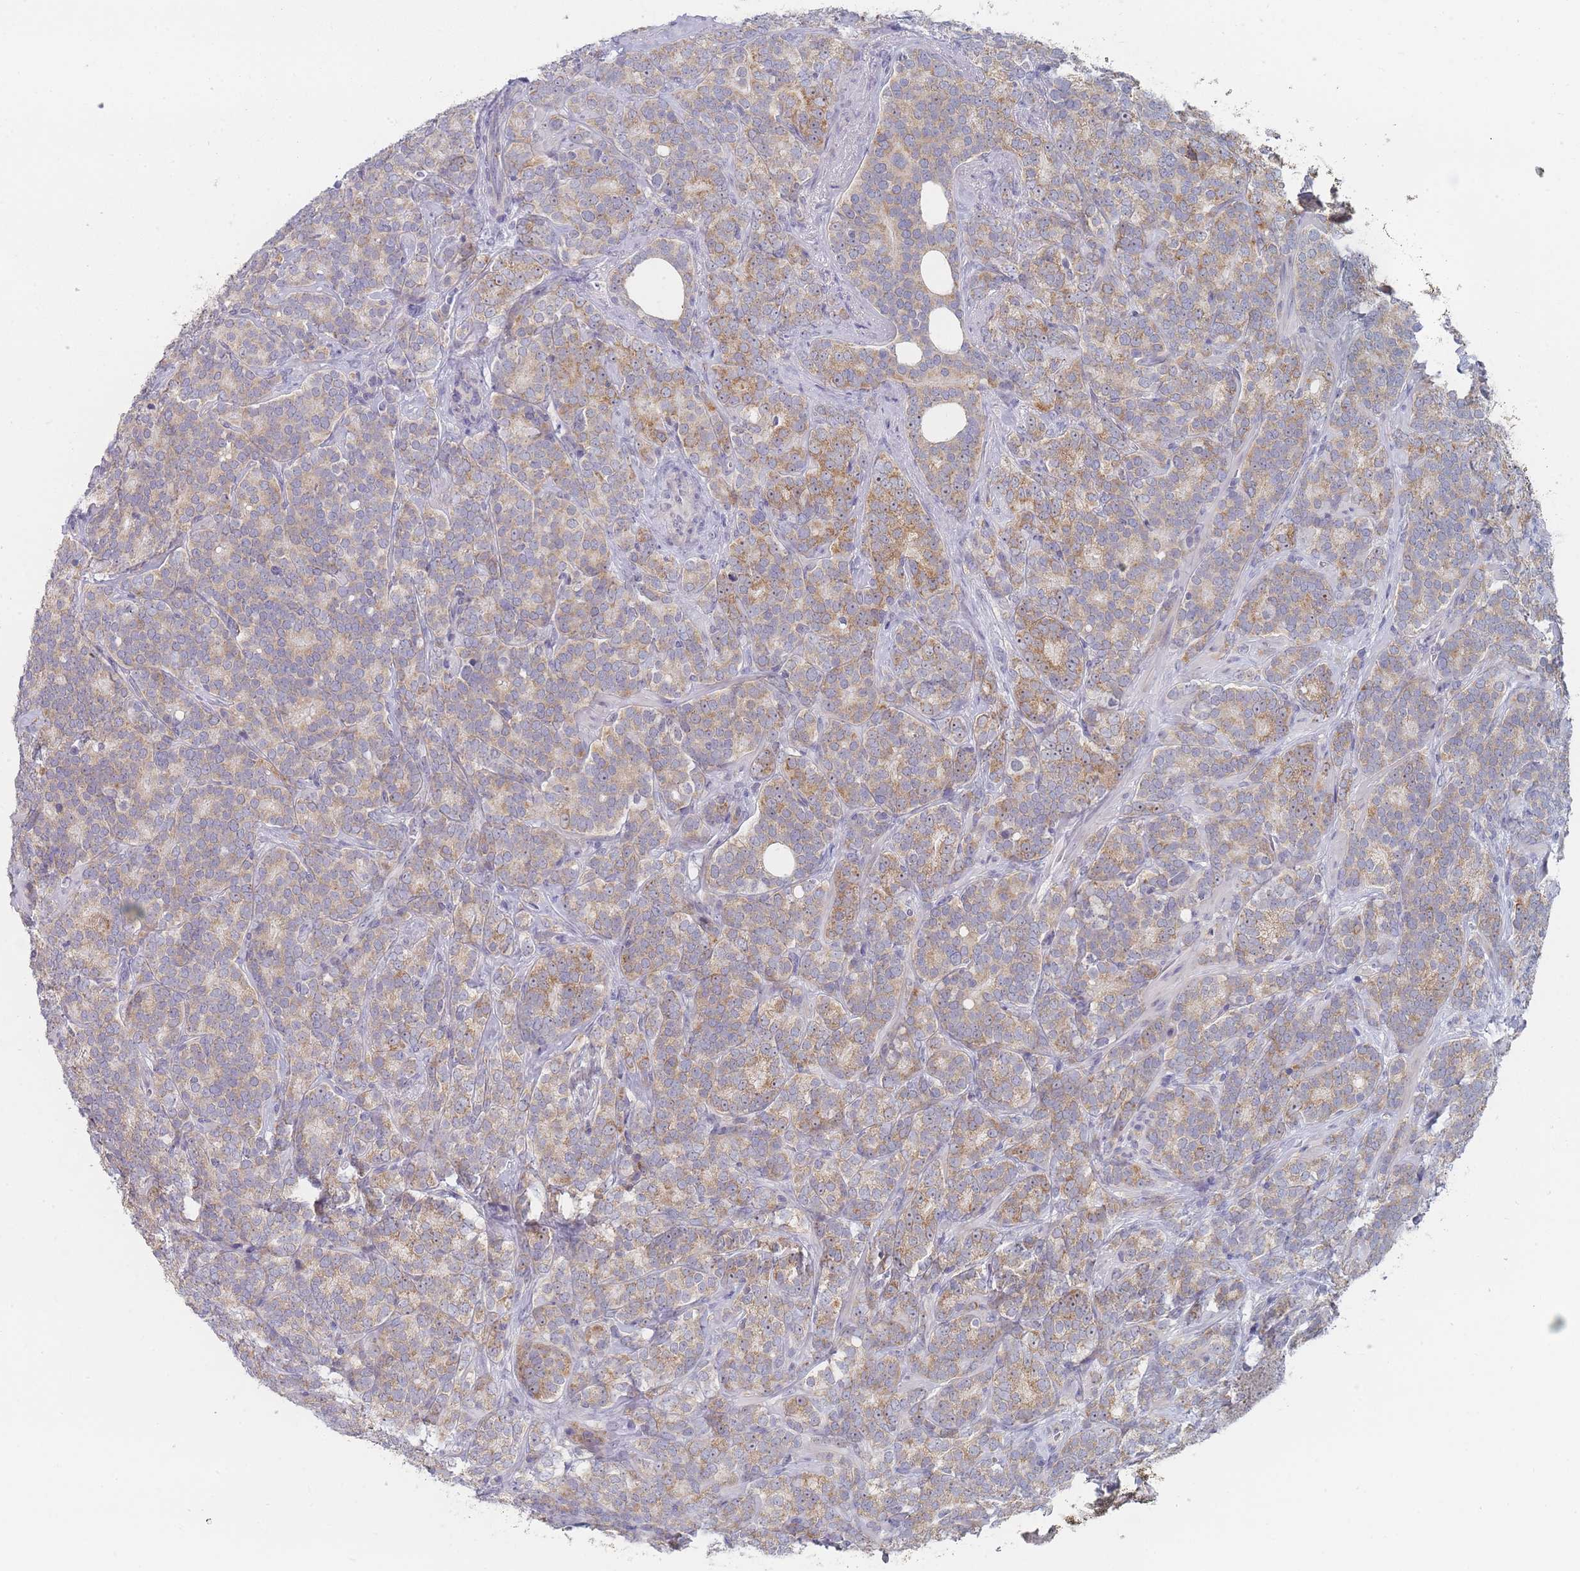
{"staining": {"intensity": "moderate", "quantity": "25%-75%", "location": "cytoplasmic/membranous"}, "tissue": "prostate cancer", "cell_type": "Tumor cells", "image_type": "cancer", "snomed": [{"axis": "morphology", "description": "Adenocarcinoma, High grade"}, {"axis": "topography", "description": "Prostate"}], "caption": "This is a photomicrograph of immunohistochemistry staining of prostate cancer (adenocarcinoma (high-grade)), which shows moderate expression in the cytoplasmic/membranous of tumor cells.", "gene": "RNF8", "patient": {"sex": "male", "age": 64}}